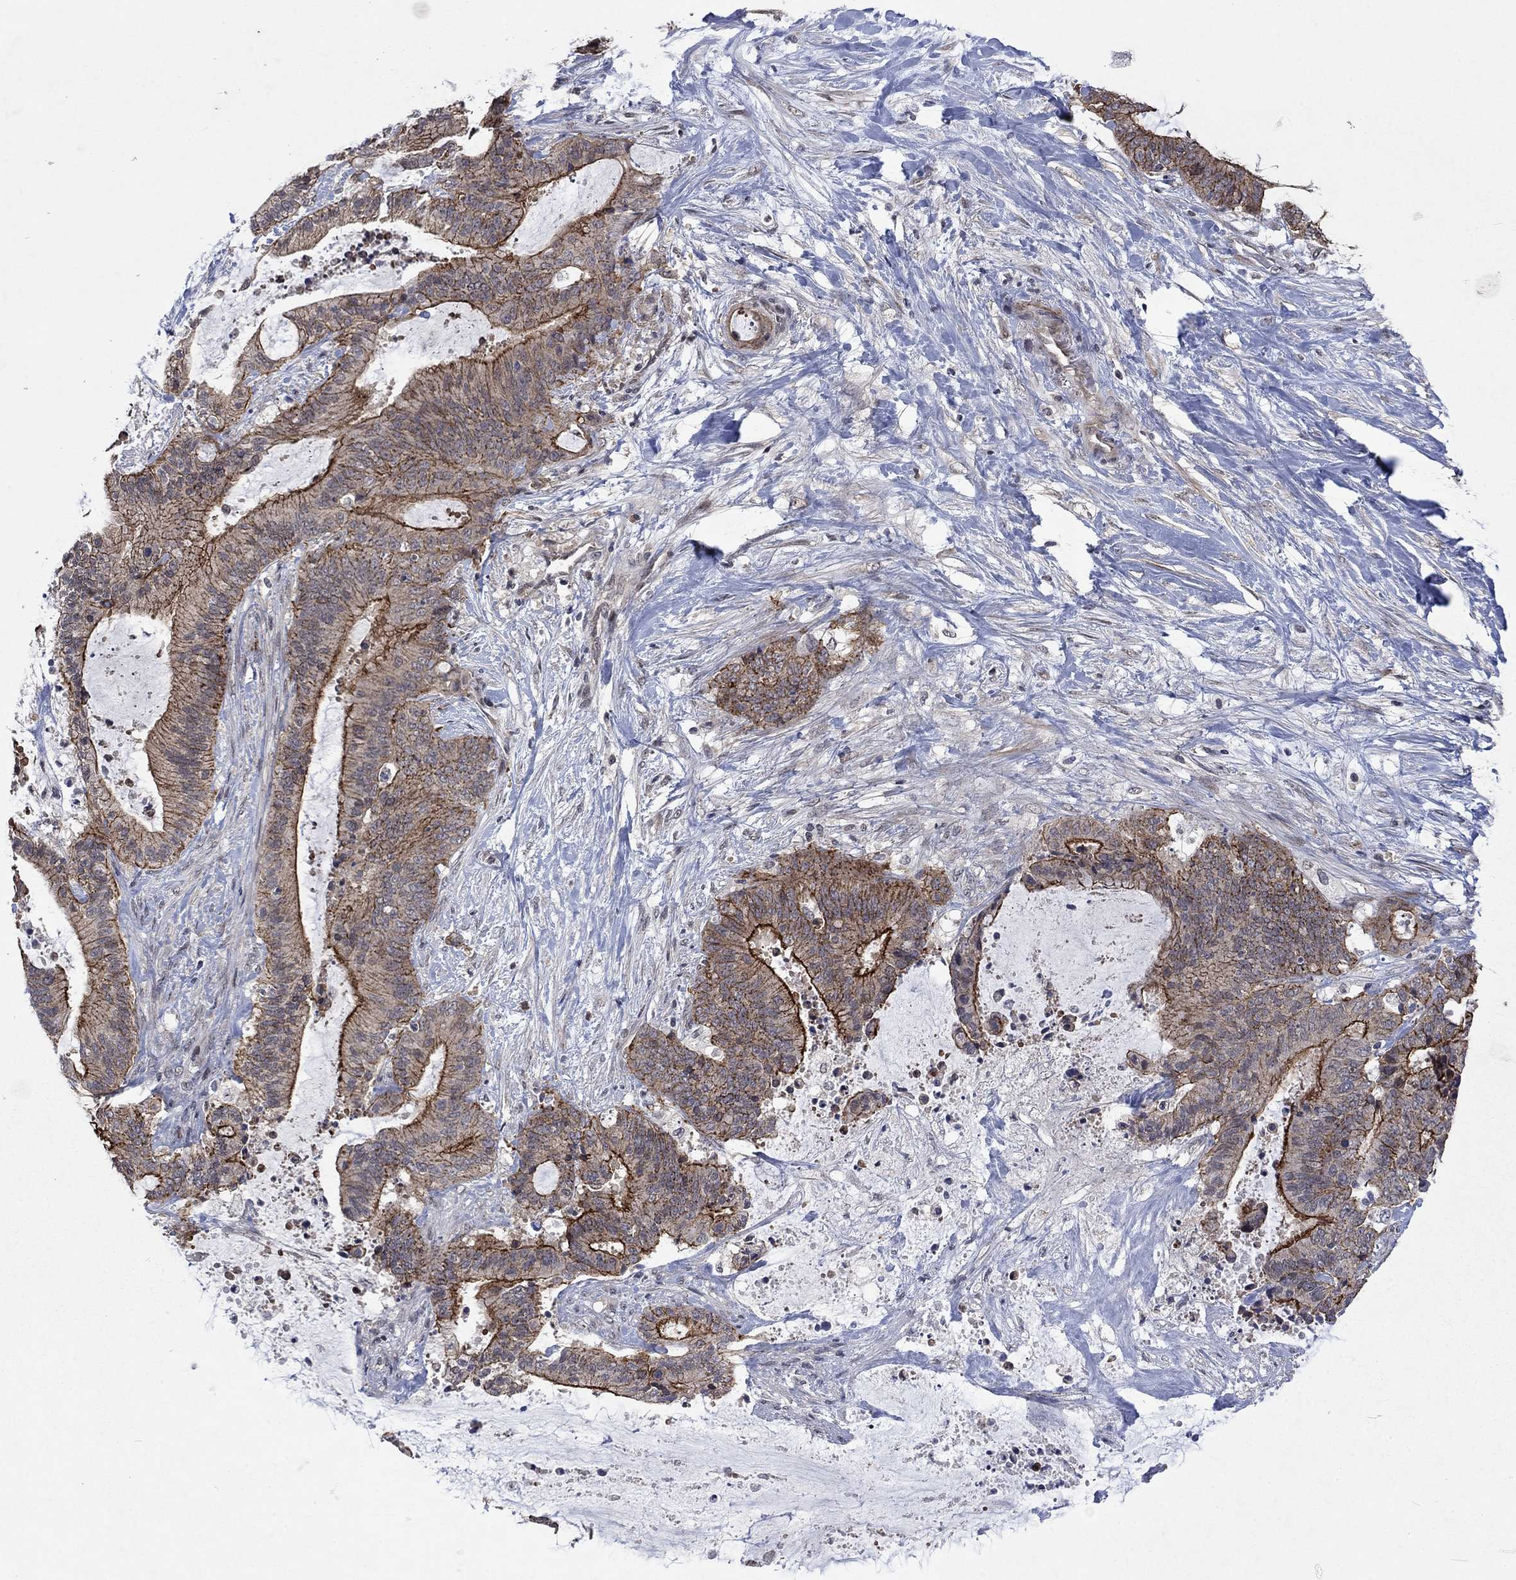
{"staining": {"intensity": "strong", "quantity": "25%-75%", "location": "cytoplasmic/membranous"}, "tissue": "liver cancer", "cell_type": "Tumor cells", "image_type": "cancer", "snomed": [{"axis": "morphology", "description": "Cholangiocarcinoma"}, {"axis": "topography", "description": "Liver"}], "caption": "A micrograph of human liver cancer stained for a protein demonstrates strong cytoplasmic/membranous brown staining in tumor cells.", "gene": "PPP1R9A", "patient": {"sex": "female", "age": 73}}